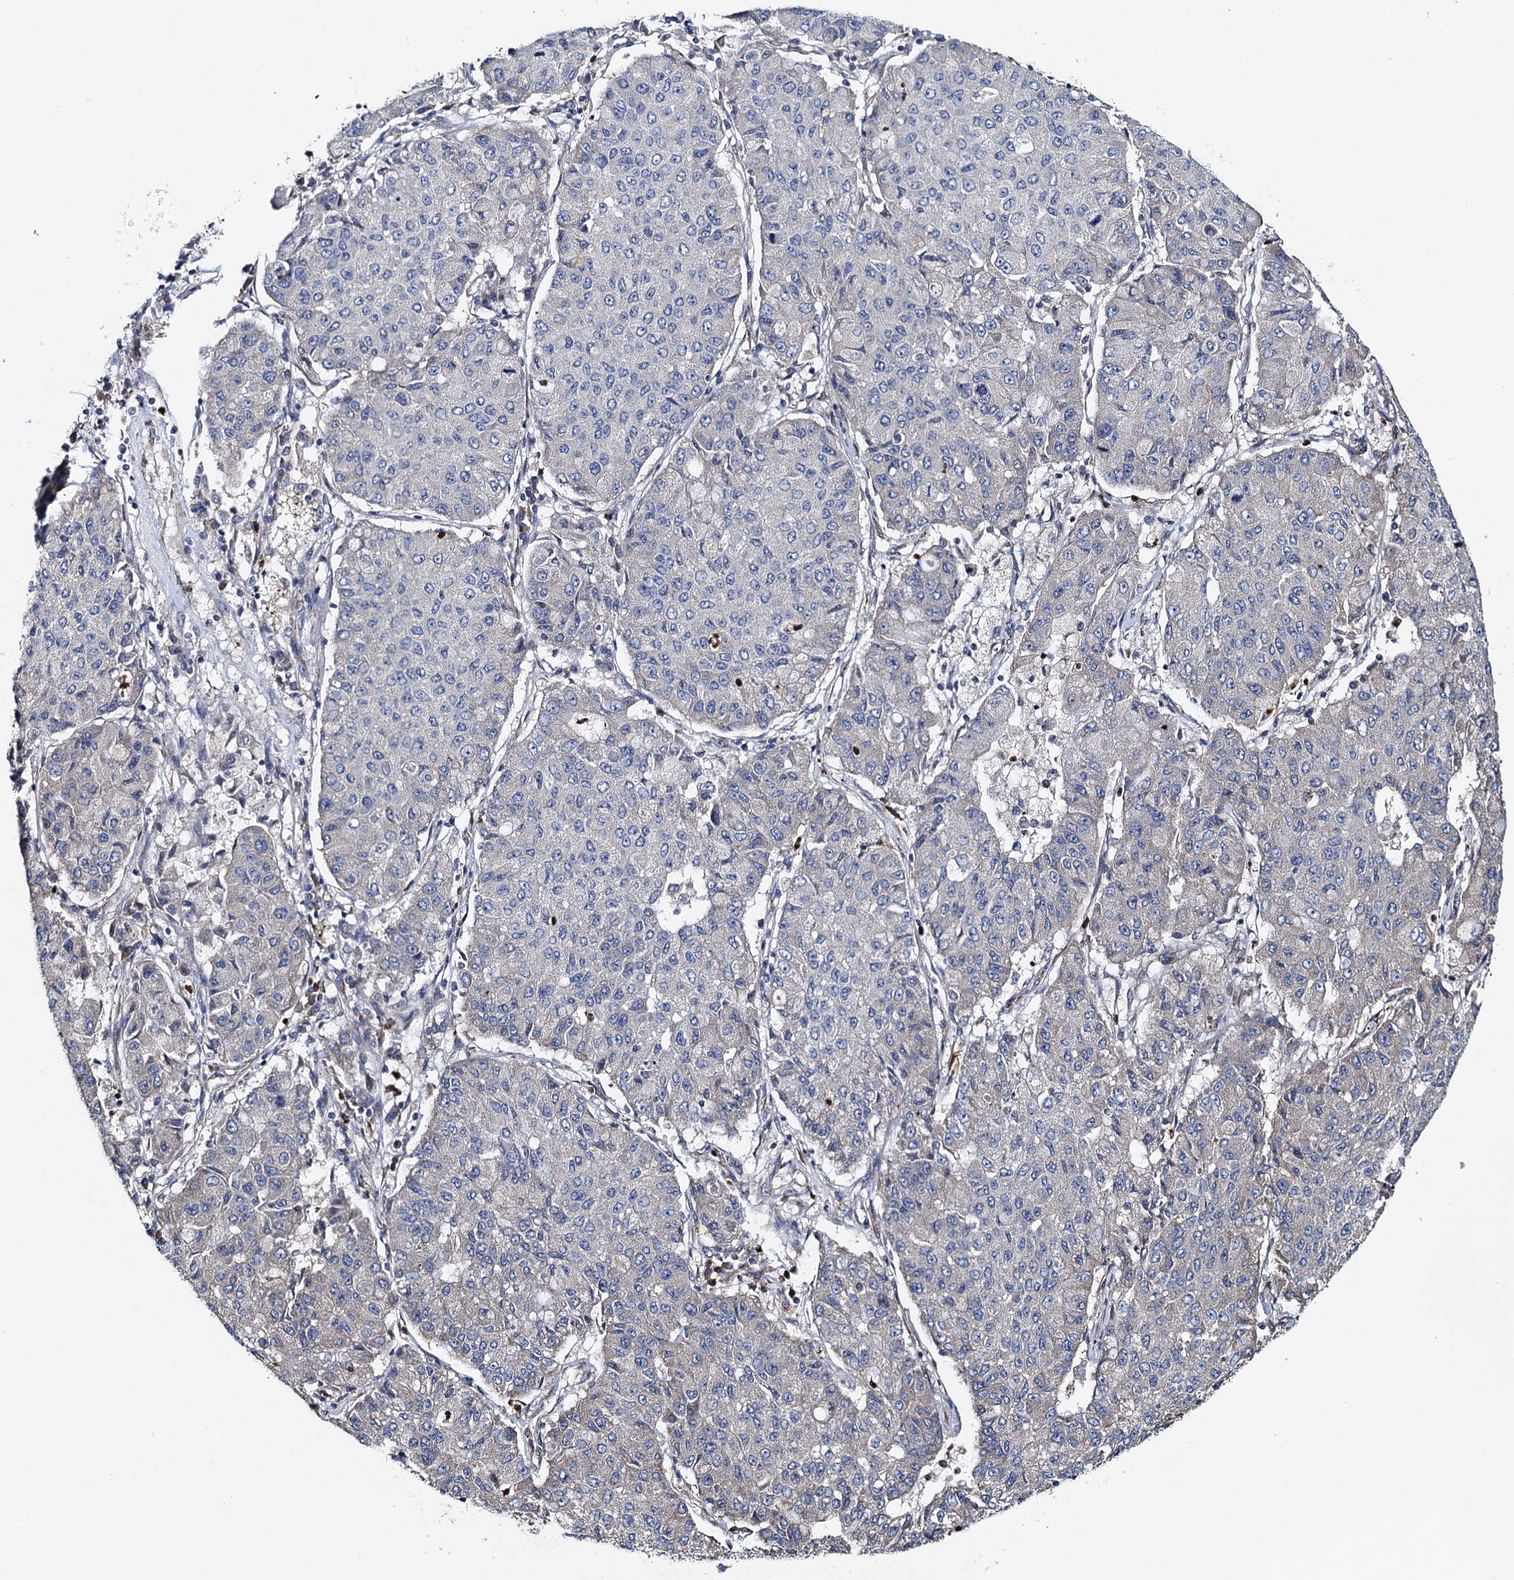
{"staining": {"intensity": "negative", "quantity": "none", "location": "none"}, "tissue": "lung cancer", "cell_type": "Tumor cells", "image_type": "cancer", "snomed": [{"axis": "morphology", "description": "Squamous cell carcinoma, NOS"}, {"axis": "topography", "description": "Lung"}], "caption": "This is an IHC photomicrograph of lung cancer (squamous cell carcinoma). There is no expression in tumor cells.", "gene": "ADCY9", "patient": {"sex": "male", "age": 74}}